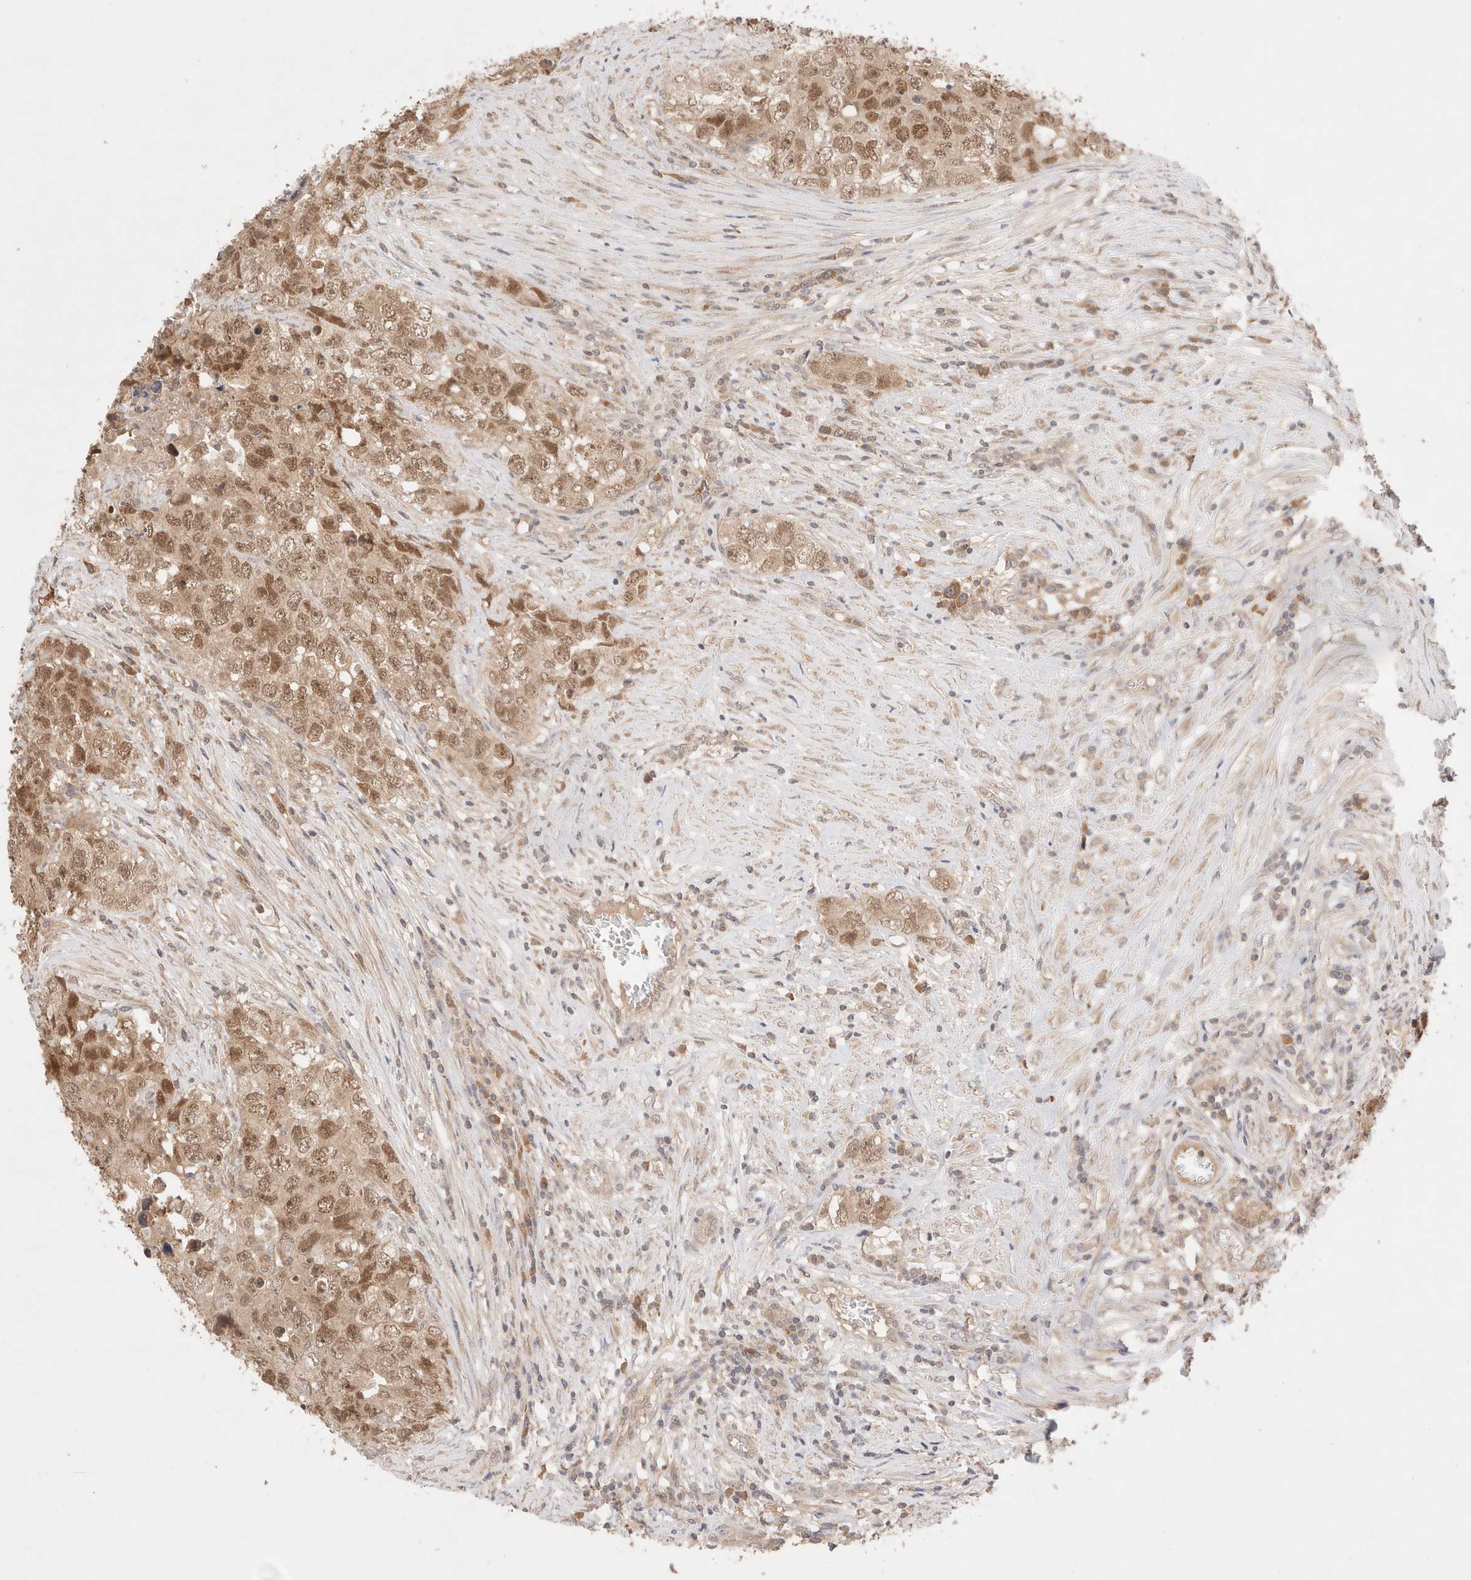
{"staining": {"intensity": "moderate", "quantity": ">75%", "location": "cytoplasmic/membranous,nuclear"}, "tissue": "testis cancer", "cell_type": "Tumor cells", "image_type": "cancer", "snomed": [{"axis": "morphology", "description": "Seminoma, NOS"}, {"axis": "morphology", "description": "Carcinoma, Embryonal, NOS"}, {"axis": "topography", "description": "Testis"}], "caption": "Immunohistochemistry (IHC) histopathology image of neoplastic tissue: human testis seminoma stained using IHC shows medium levels of moderate protein expression localized specifically in the cytoplasmic/membranous and nuclear of tumor cells, appearing as a cytoplasmic/membranous and nuclear brown color.", "gene": "CARNMT1", "patient": {"sex": "male", "age": 43}}